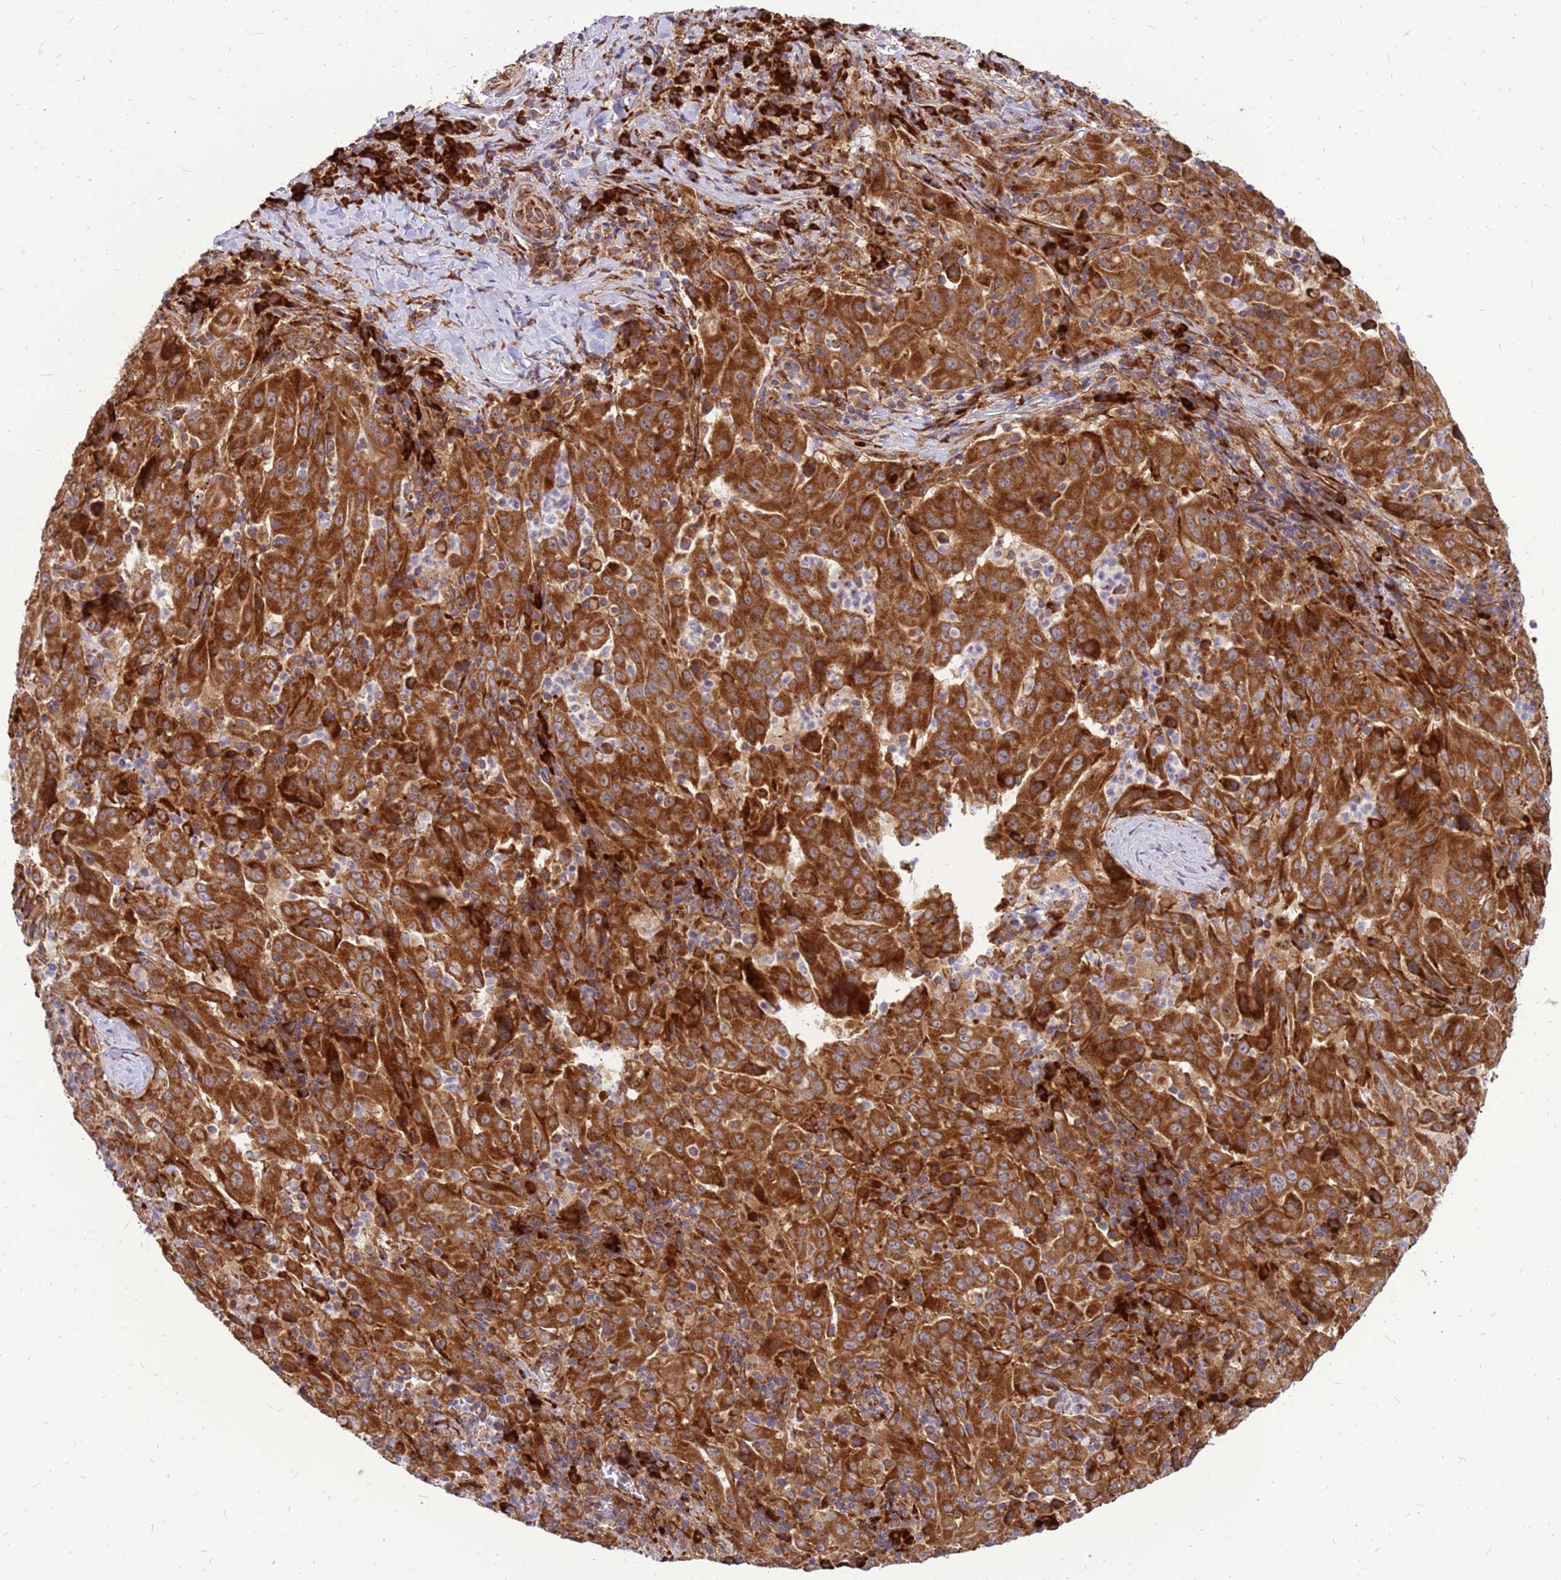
{"staining": {"intensity": "strong", "quantity": ">75%", "location": "cytoplasmic/membranous"}, "tissue": "pancreatic cancer", "cell_type": "Tumor cells", "image_type": "cancer", "snomed": [{"axis": "morphology", "description": "Adenocarcinoma, NOS"}, {"axis": "topography", "description": "Pancreas"}], "caption": "High-power microscopy captured an IHC histopathology image of adenocarcinoma (pancreatic), revealing strong cytoplasmic/membranous expression in approximately >75% of tumor cells. (DAB (3,3'-diaminobenzidine) = brown stain, brightfield microscopy at high magnification).", "gene": "RPL8", "patient": {"sex": "male", "age": 63}}